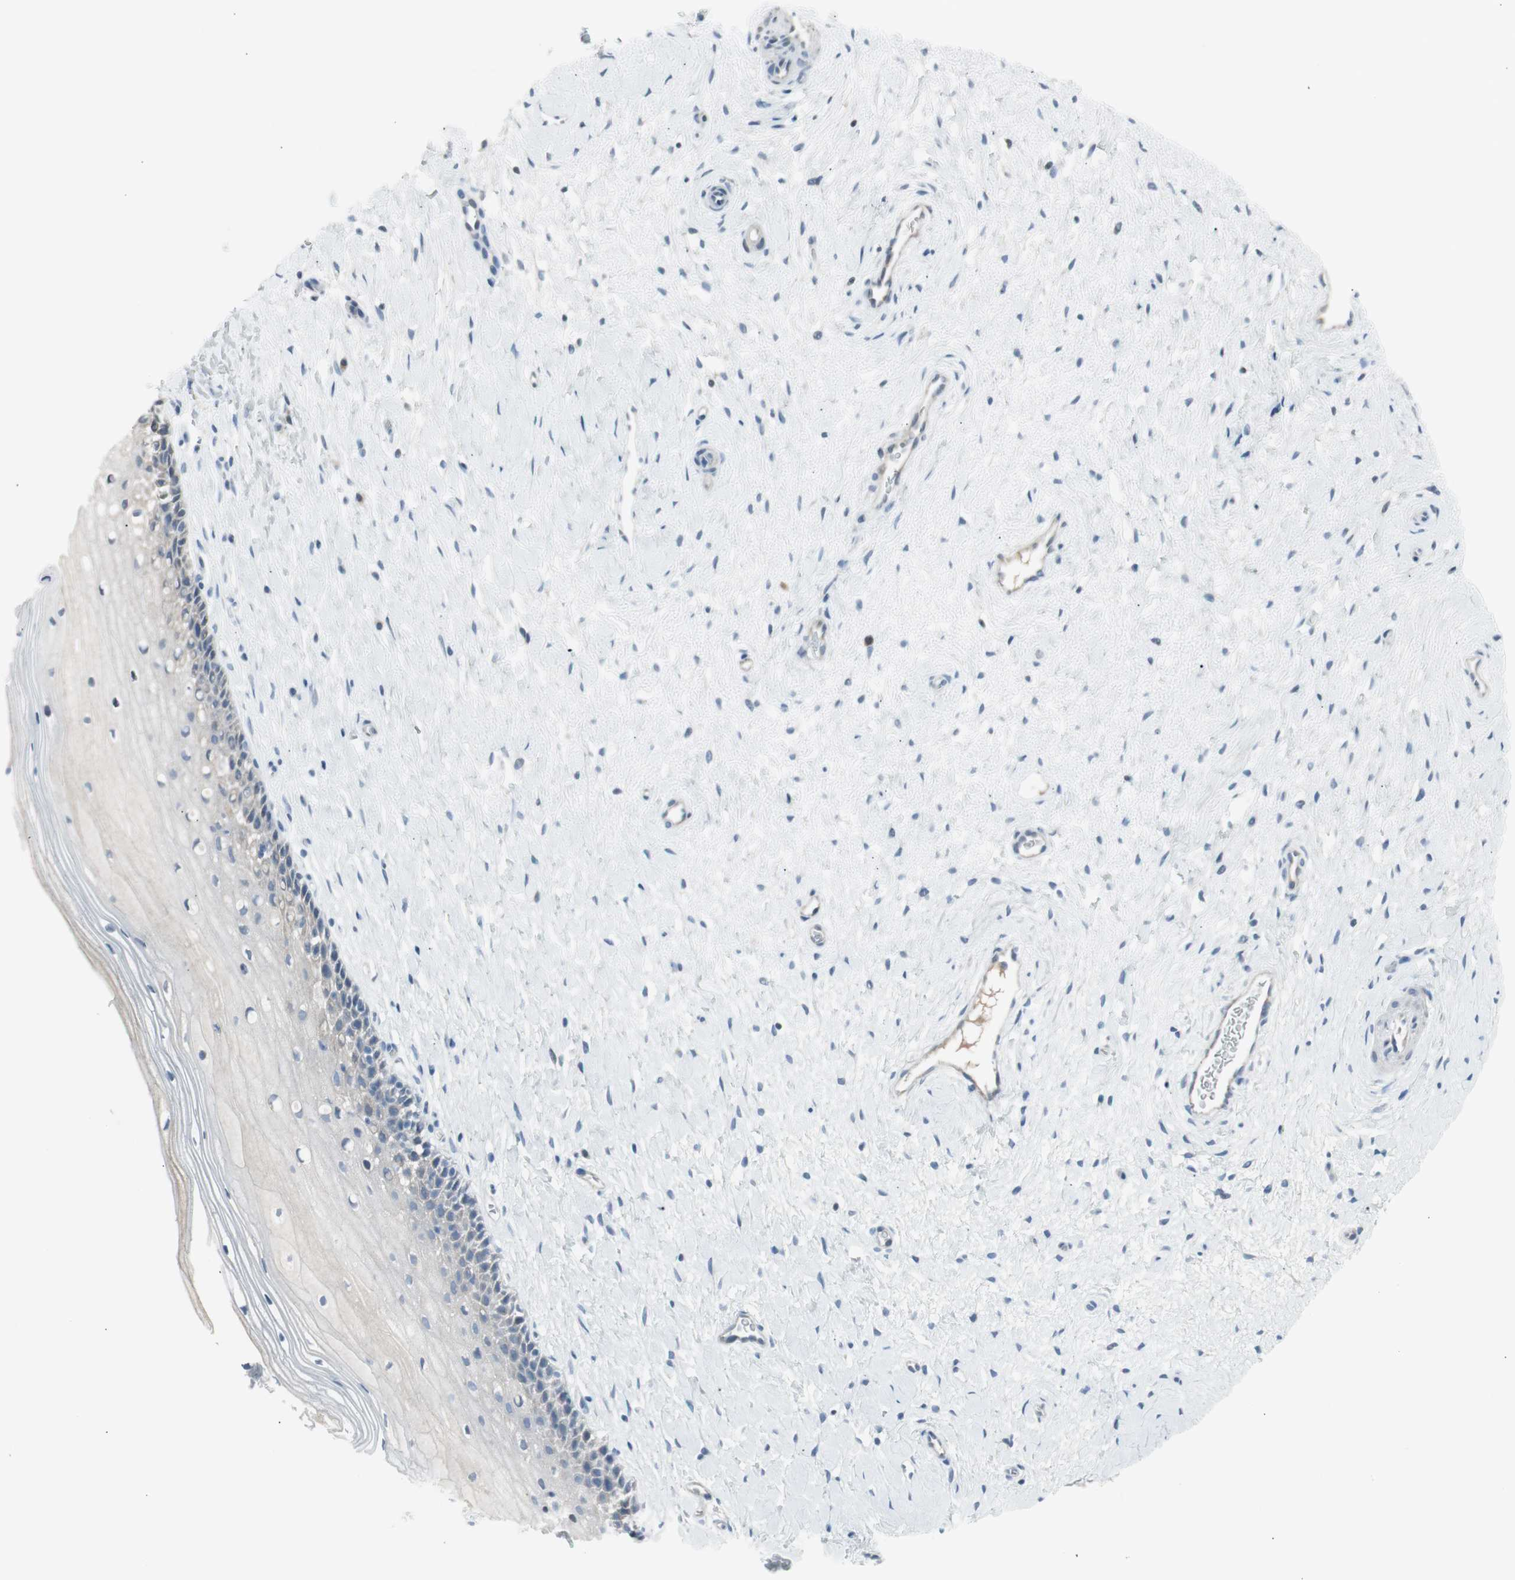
{"staining": {"intensity": "strong", "quantity": ">75%", "location": "cytoplasmic/membranous"}, "tissue": "cervix", "cell_type": "Glandular cells", "image_type": "normal", "snomed": [{"axis": "morphology", "description": "Normal tissue, NOS"}, {"axis": "topography", "description": "Cervix"}], "caption": "This image reveals immunohistochemistry staining of unremarkable human cervix, with high strong cytoplasmic/membranous expression in about >75% of glandular cells.", "gene": "AGR2", "patient": {"sex": "female", "age": 39}}